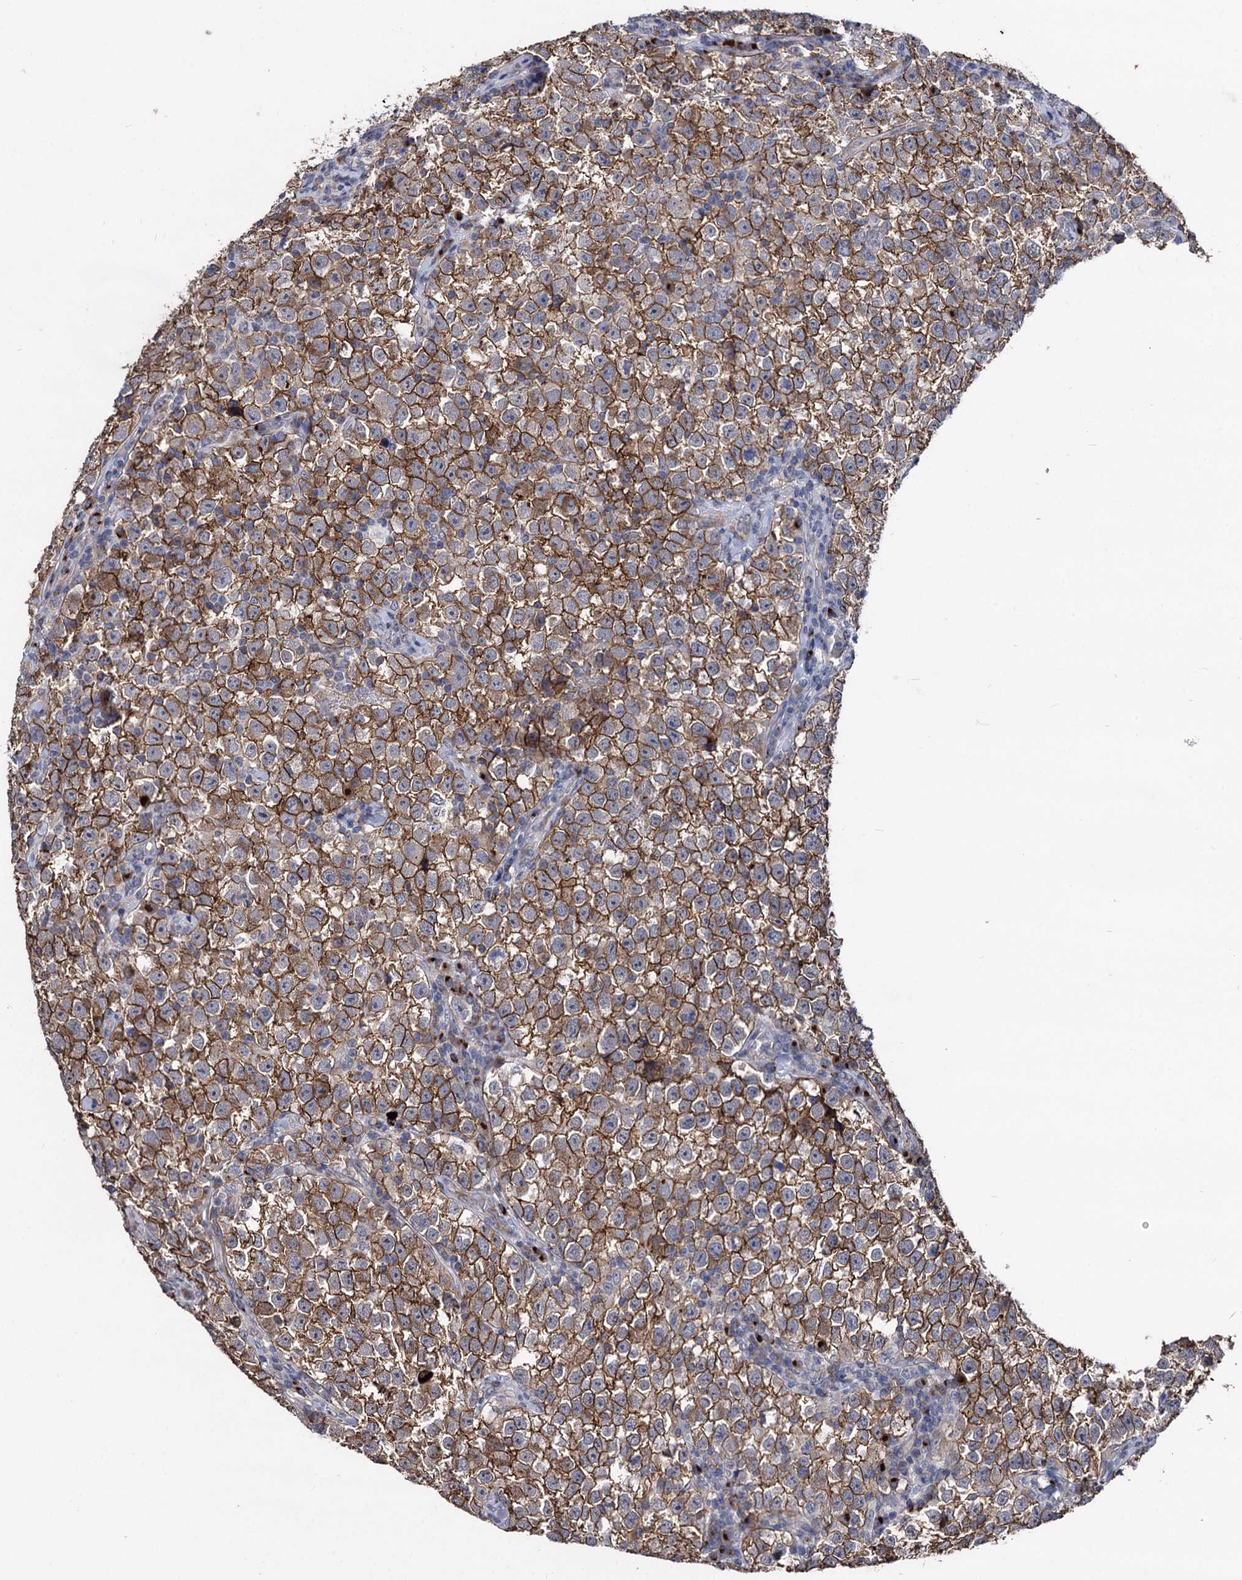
{"staining": {"intensity": "moderate", "quantity": ">75%", "location": "cytoplasmic/membranous"}, "tissue": "testis cancer", "cell_type": "Tumor cells", "image_type": "cancer", "snomed": [{"axis": "morphology", "description": "Normal tissue, NOS"}, {"axis": "morphology", "description": "Seminoma, NOS"}, {"axis": "topography", "description": "Testis"}], "caption": "A medium amount of moderate cytoplasmic/membranous staining is appreciated in about >75% of tumor cells in testis cancer (seminoma) tissue. (brown staining indicates protein expression, while blue staining denotes nuclei).", "gene": "SMAGP", "patient": {"sex": "male", "age": 43}}